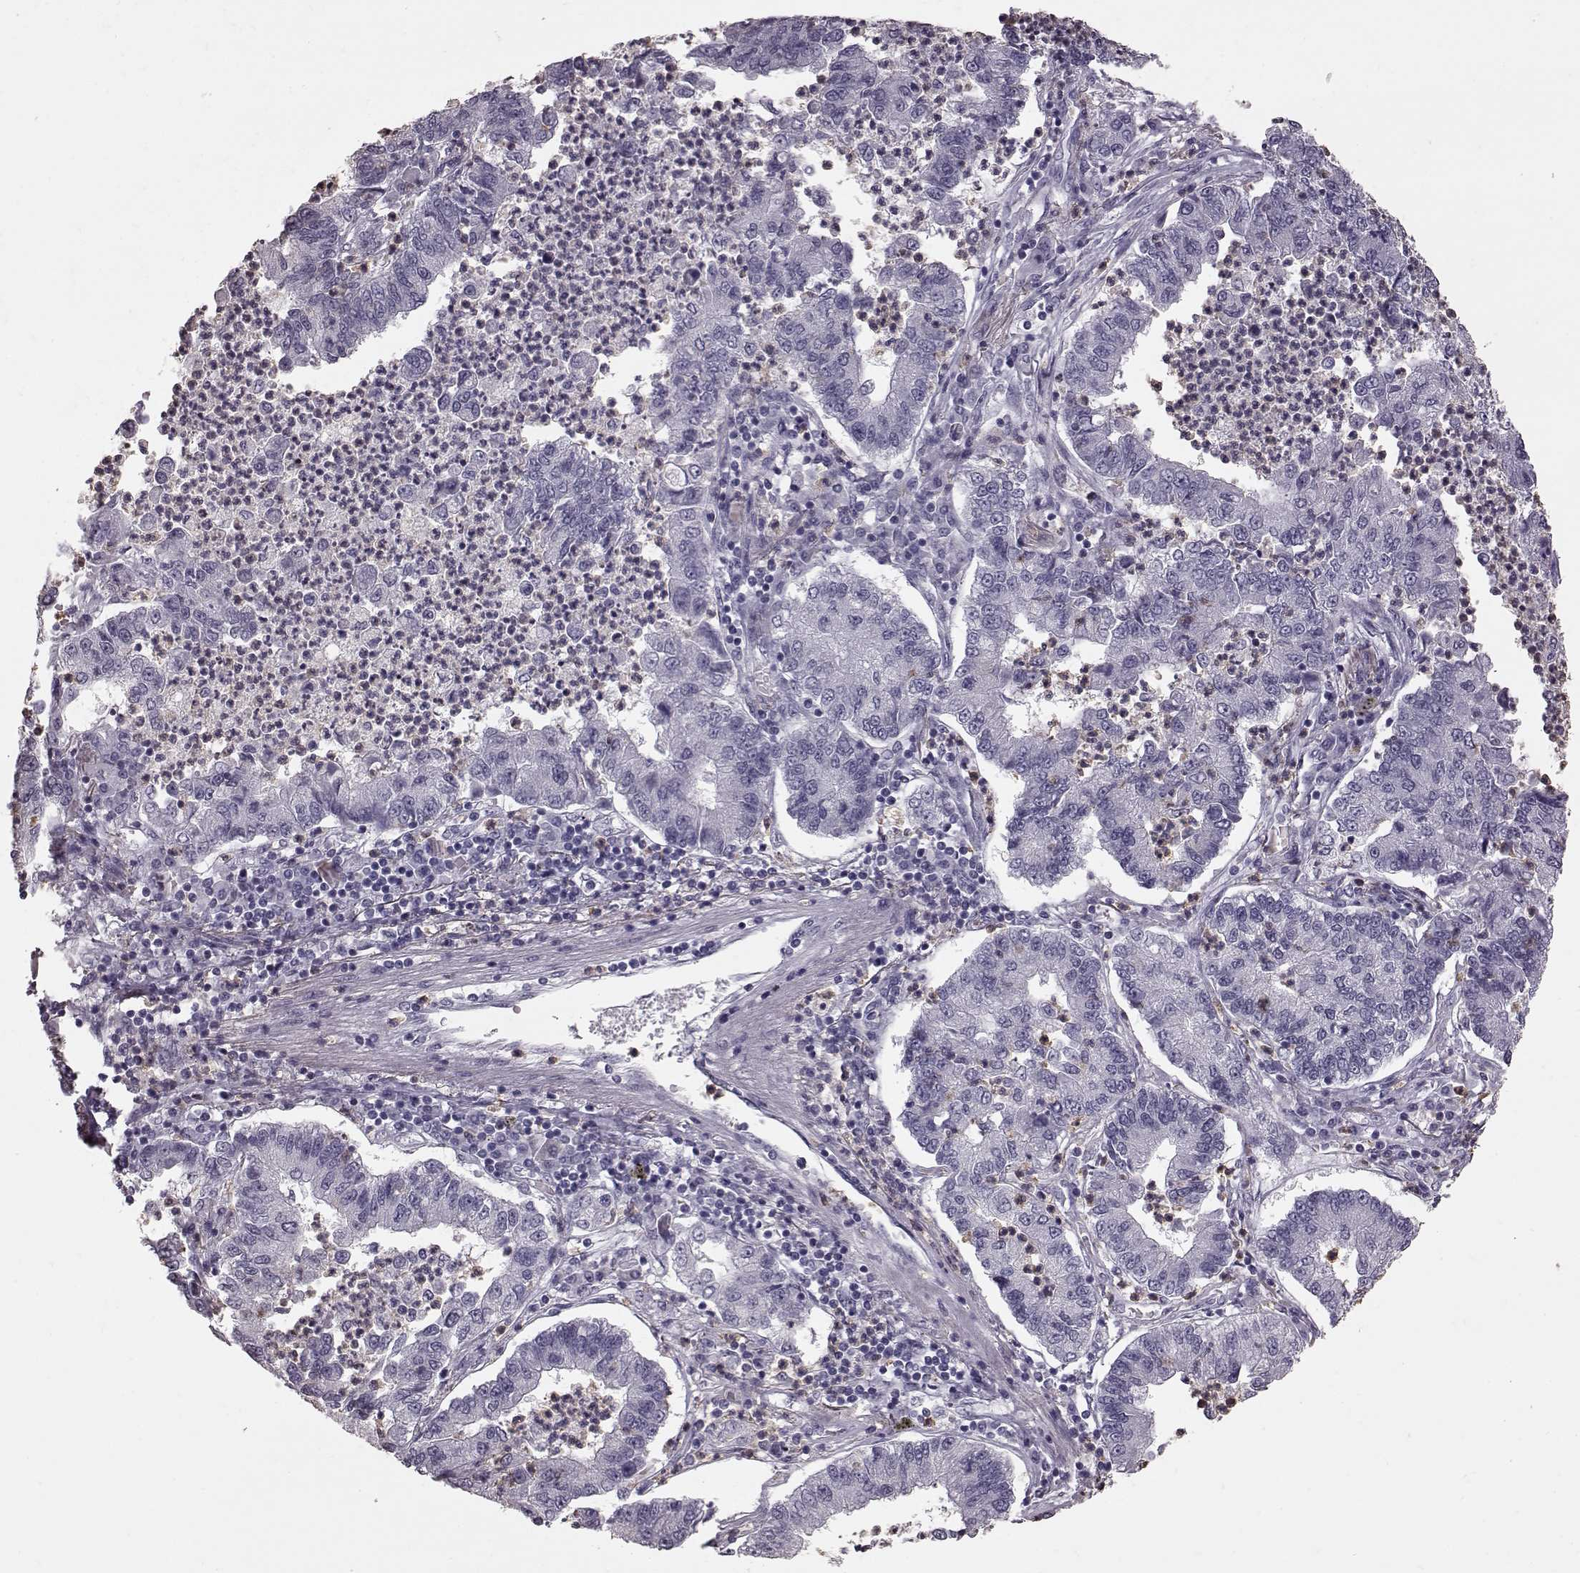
{"staining": {"intensity": "negative", "quantity": "none", "location": "none"}, "tissue": "lung cancer", "cell_type": "Tumor cells", "image_type": "cancer", "snomed": [{"axis": "morphology", "description": "Adenocarcinoma, NOS"}, {"axis": "topography", "description": "Lung"}], "caption": "Immunohistochemical staining of human lung adenocarcinoma displays no significant expression in tumor cells.", "gene": "FUT4", "patient": {"sex": "female", "age": 57}}